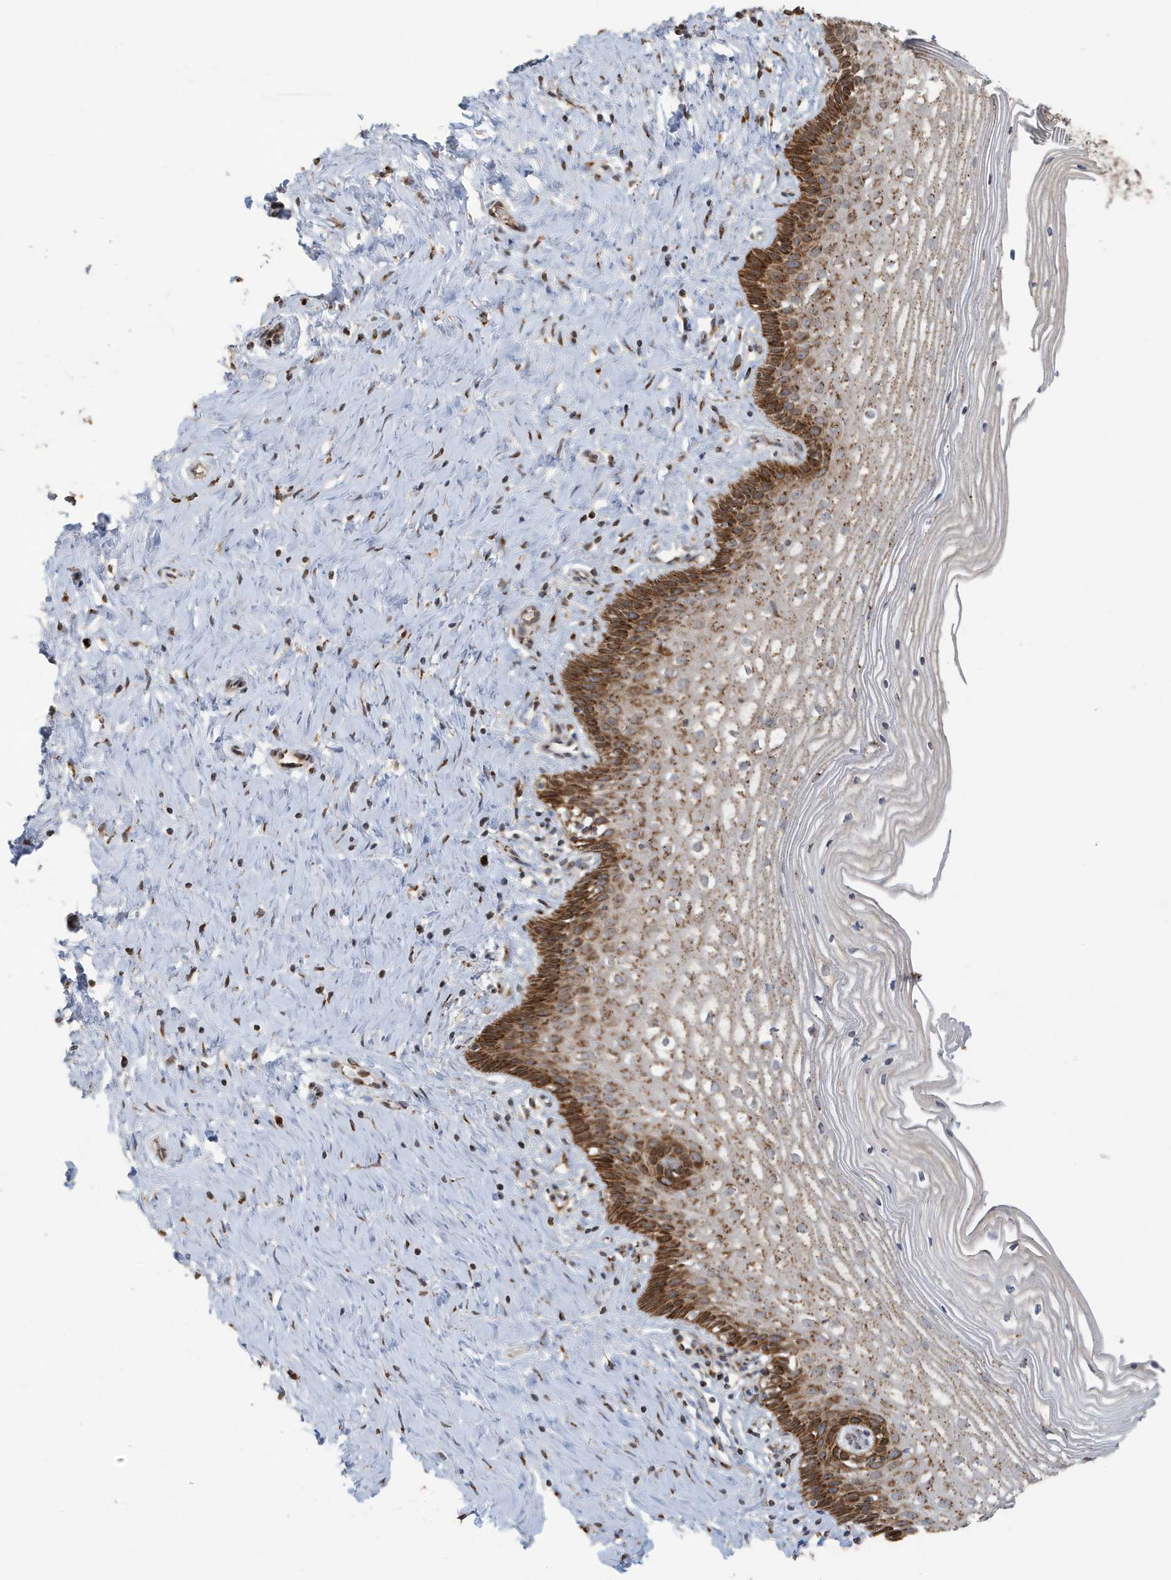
{"staining": {"intensity": "moderate", "quantity": ">75%", "location": "cytoplasmic/membranous"}, "tissue": "cervix", "cell_type": "Glandular cells", "image_type": "normal", "snomed": [{"axis": "morphology", "description": "Normal tissue, NOS"}, {"axis": "topography", "description": "Cervix"}], "caption": "Protein staining demonstrates moderate cytoplasmic/membranous staining in approximately >75% of glandular cells in benign cervix. (IHC, brightfield microscopy, high magnification).", "gene": "RER1", "patient": {"sex": "female", "age": 33}}